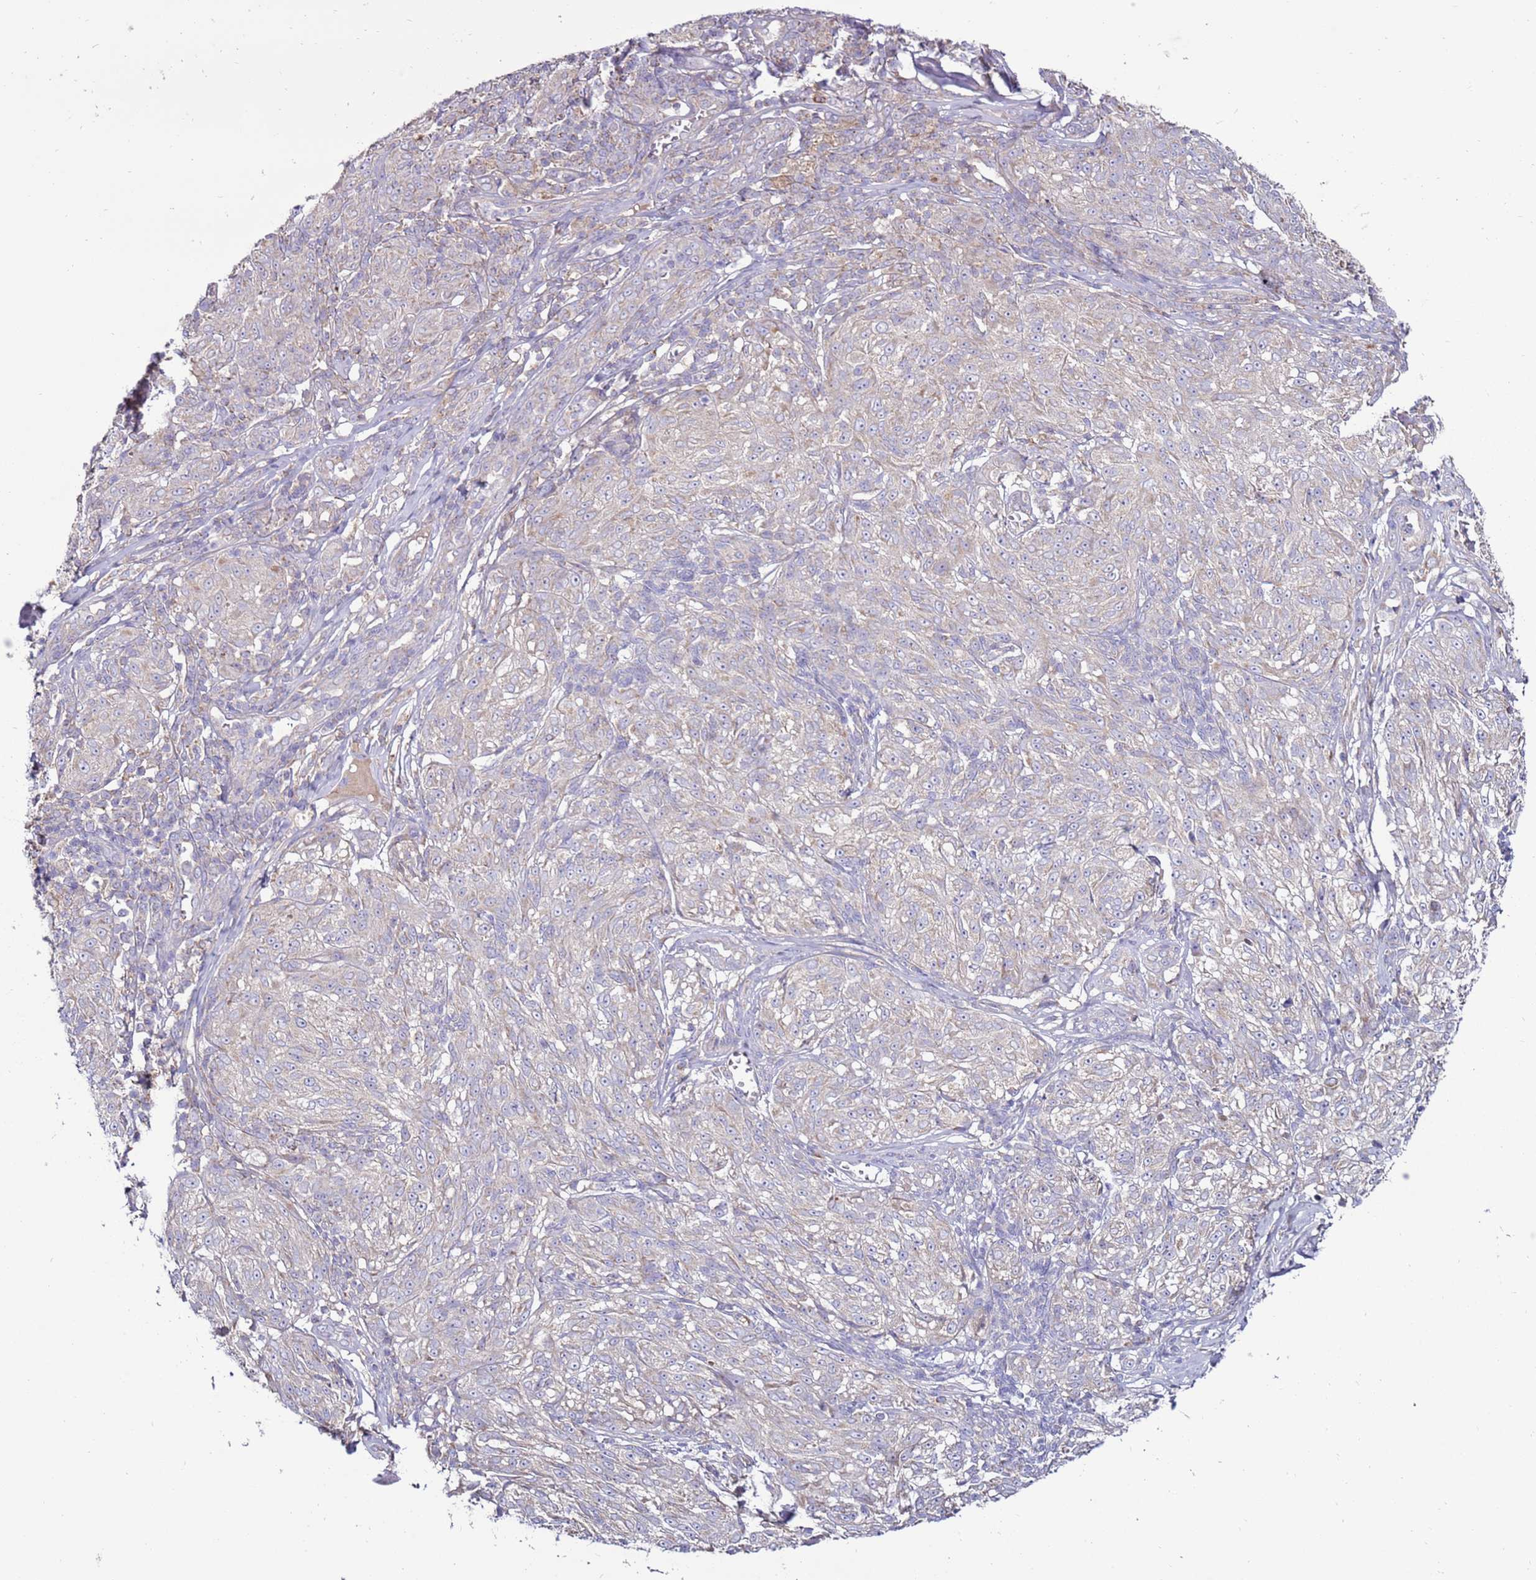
{"staining": {"intensity": "negative", "quantity": "none", "location": "none"}, "tissue": "melanoma", "cell_type": "Tumor cells", "image_type": "cancer", "snomed": [{"axis": "morphology", "description": "Malignant melanoma, NOS"}, {"axis": "topography", "description": "Skin"}], "caption": "Immunohistochemical staining of human malignant melanoma reveals no significant staining in tumor cells. The staining was performed using DAB (3,3'-diaminobenzidine) to visualize the protein expression in brown, while the nuclei were stained in blue with hematoxylin (Magnification: 20x).", "gene": "TRAPPC4", "patient": {"sex": "female", "age": 63}}